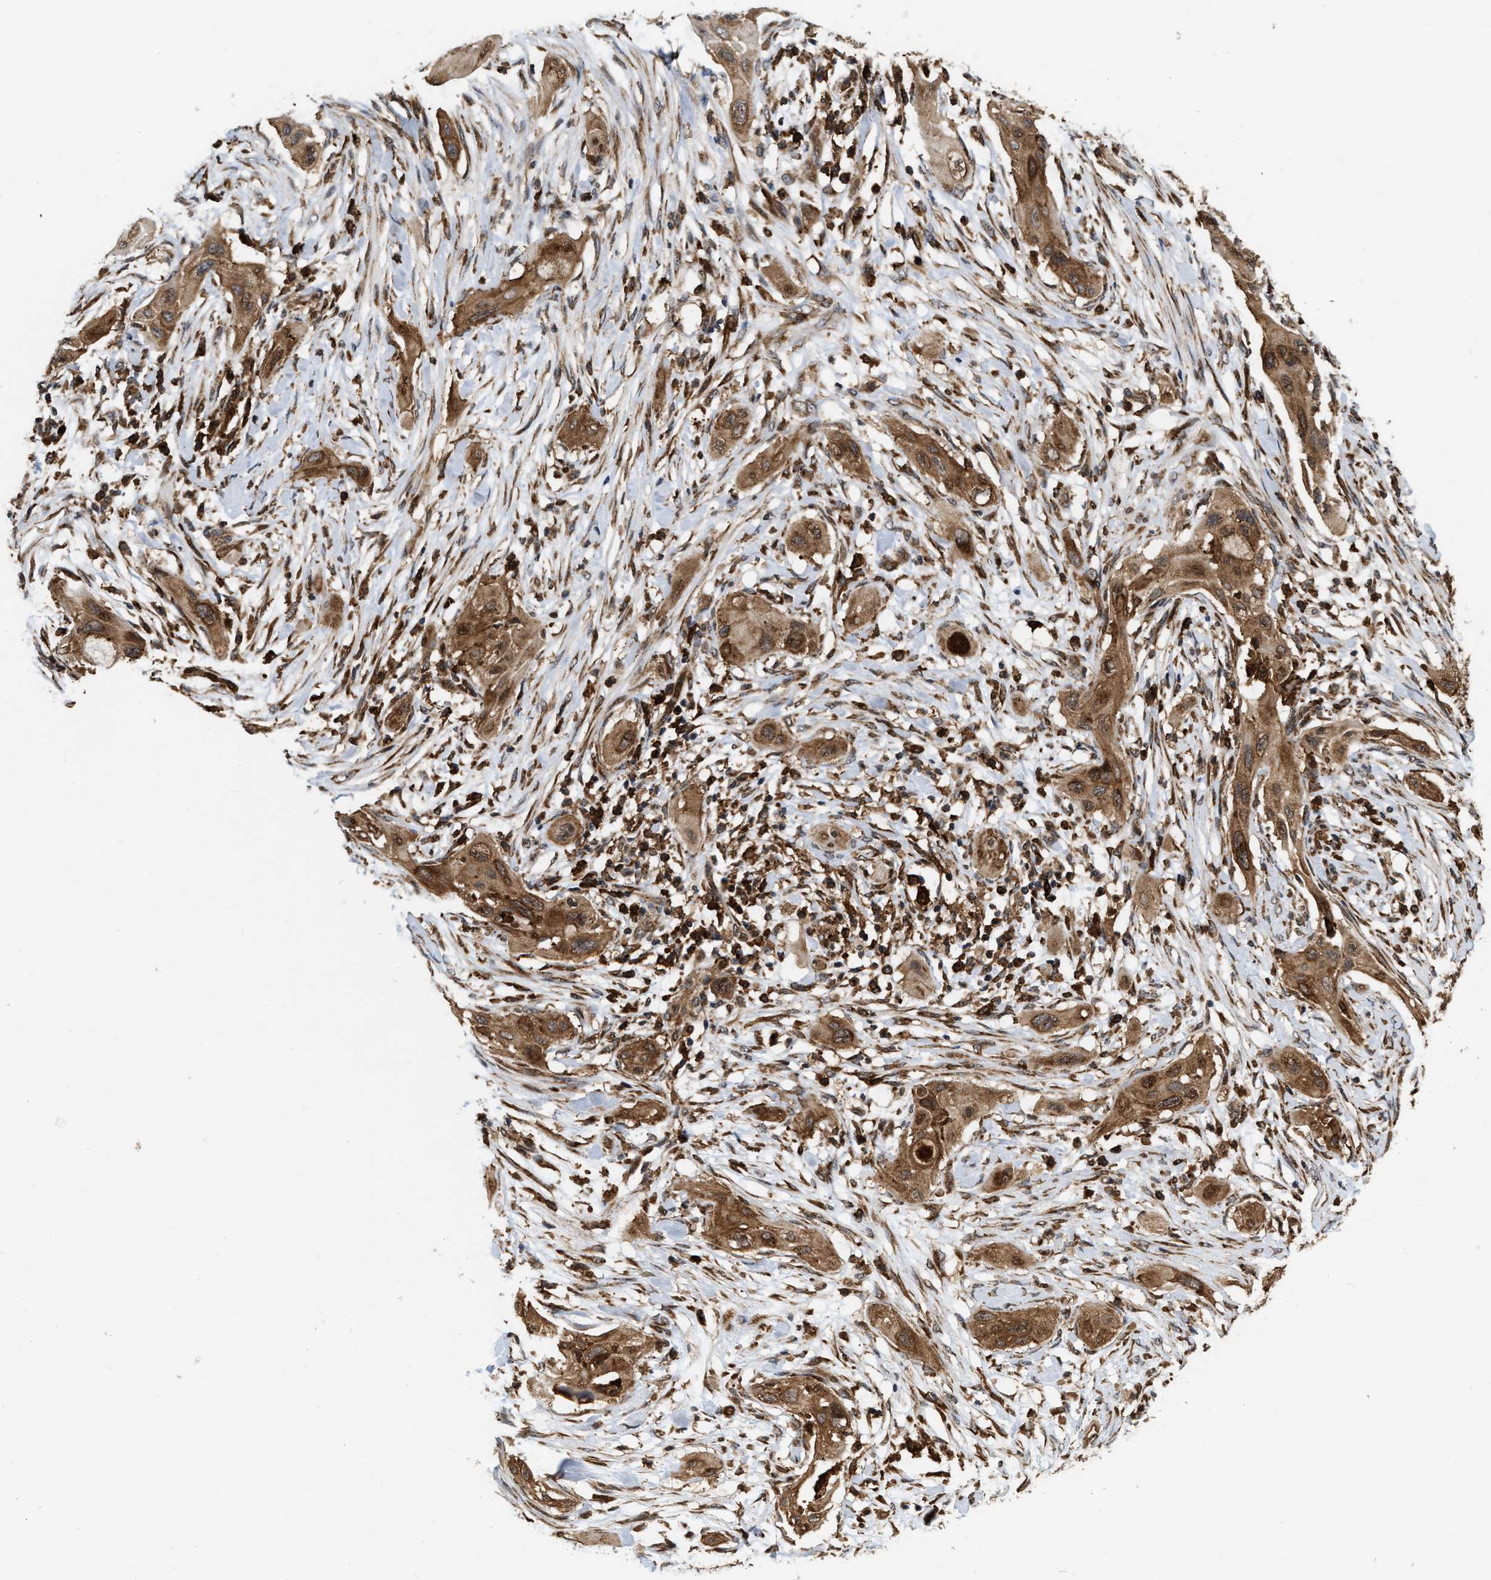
{"staining": {"intensity": "strong", "quantity": ">75%", "location": "cytoplasmic/membranous"}, "tissue": "lung cancer", "cell_type": "Tumor cells", "image_type": "cancer", "snomed": [{"axis": "morphology", "description": "Squamous cell carcinoma, NOS"}, {"axis": "topography", "description": "Lung"}], "caption": "Protein staining of lung cancer (squamous cell carcinoma) tissue demonstrates strong cytoplasmic/membranous positivity in approximately >75% of tumor cells.", "gene": "IQCE", "patient": {"sex": "female", "age": 47}}